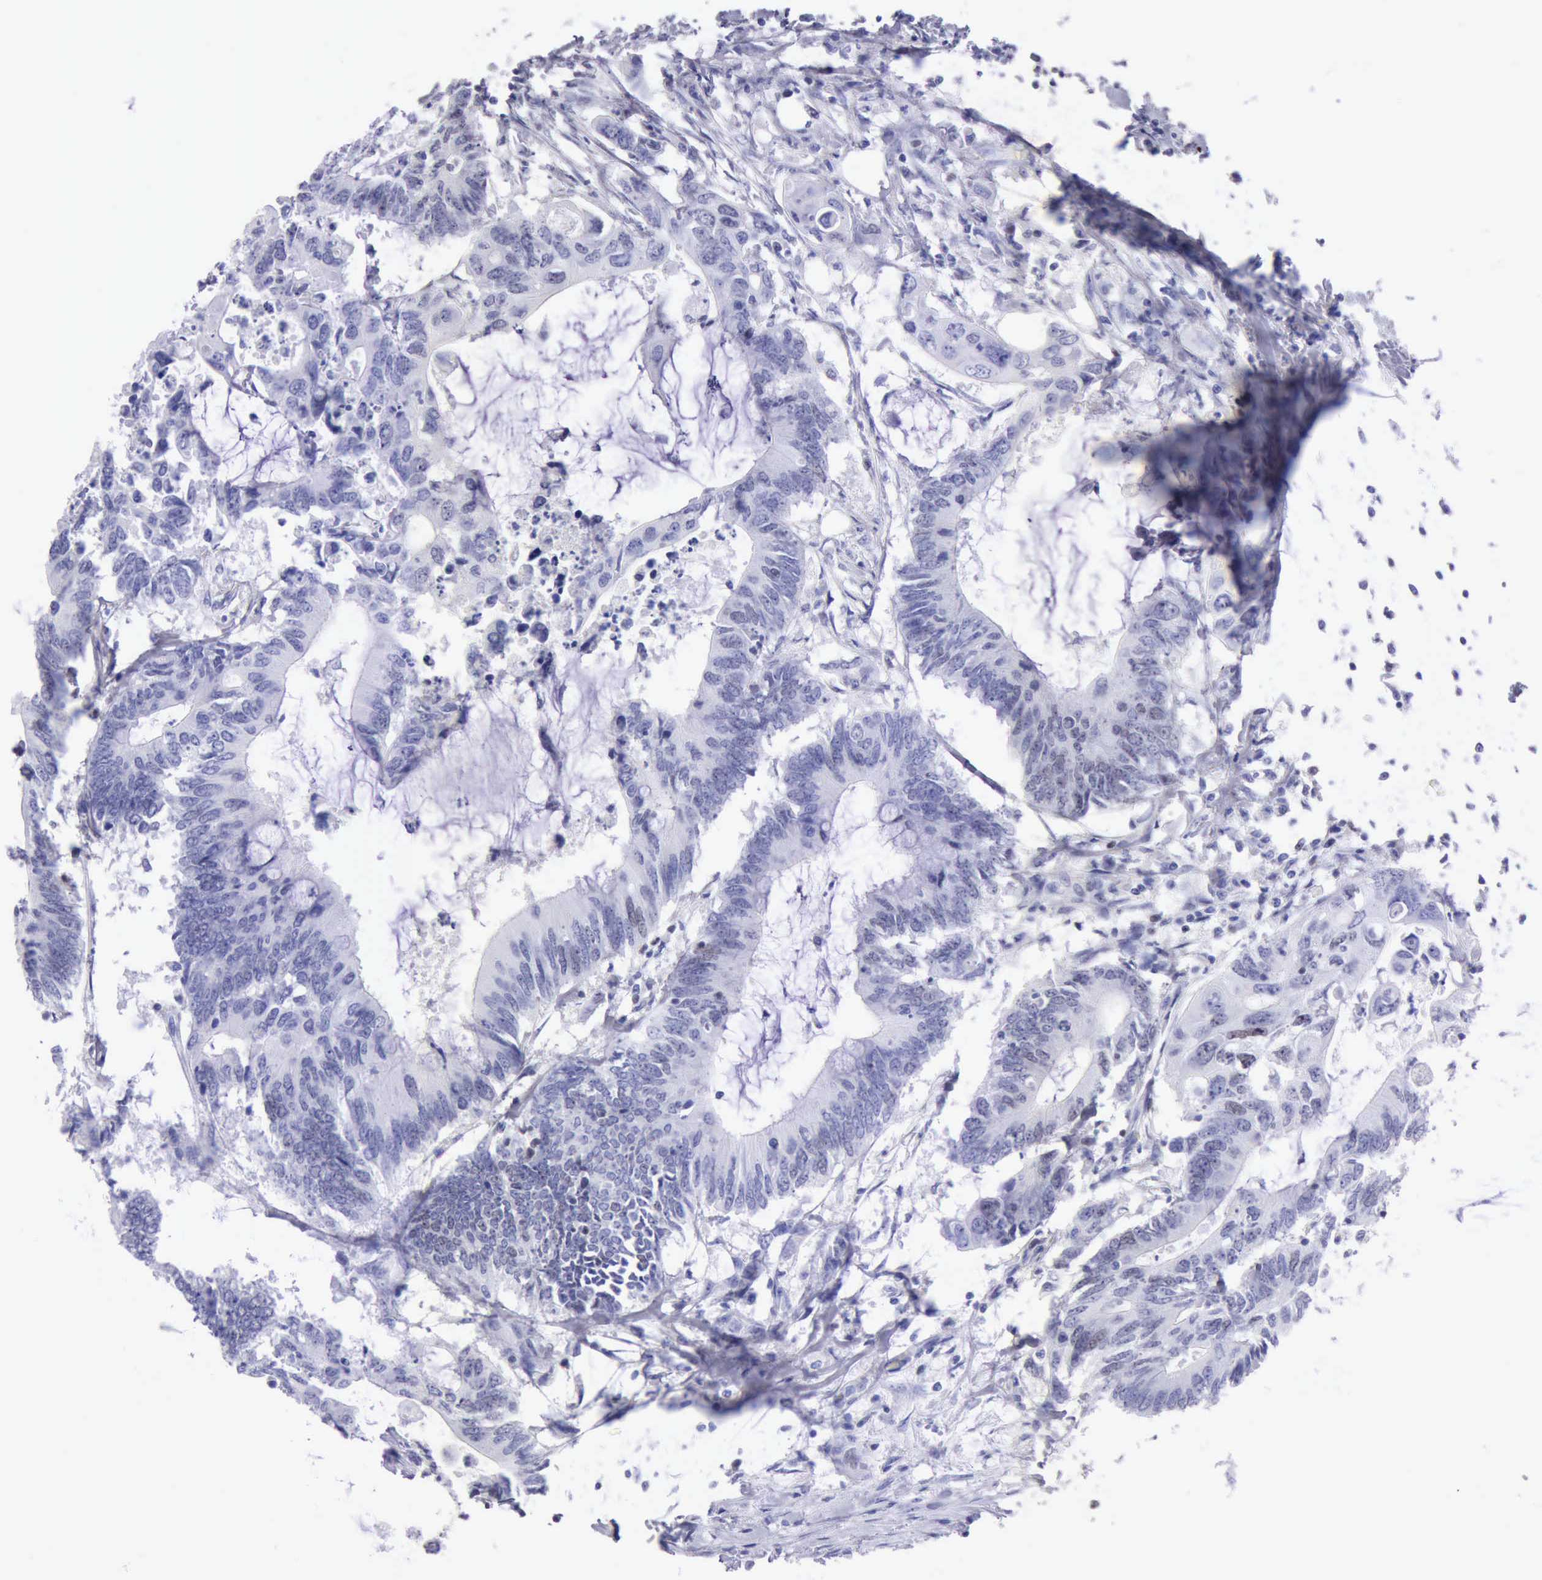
{"staining": {"intensity": "weak", "quantity": "<25%", "location": "nuclear"}, "tissue": "colorectal cancer", "cell_type": "Tumor cells", "image_type": "cancer", "snomed": [{"axis": "morphology", "description": "Adenocarcinoma, NOS"}, {"axis": "topography", "description": "Colon"}], "caption": "A photomicrograph of colorectal adenocarcinoma stained for a protein reveals no brown staining in tumor cells.", "gene": "MCM2", "patient": {"sex": "male", "age": 71}}